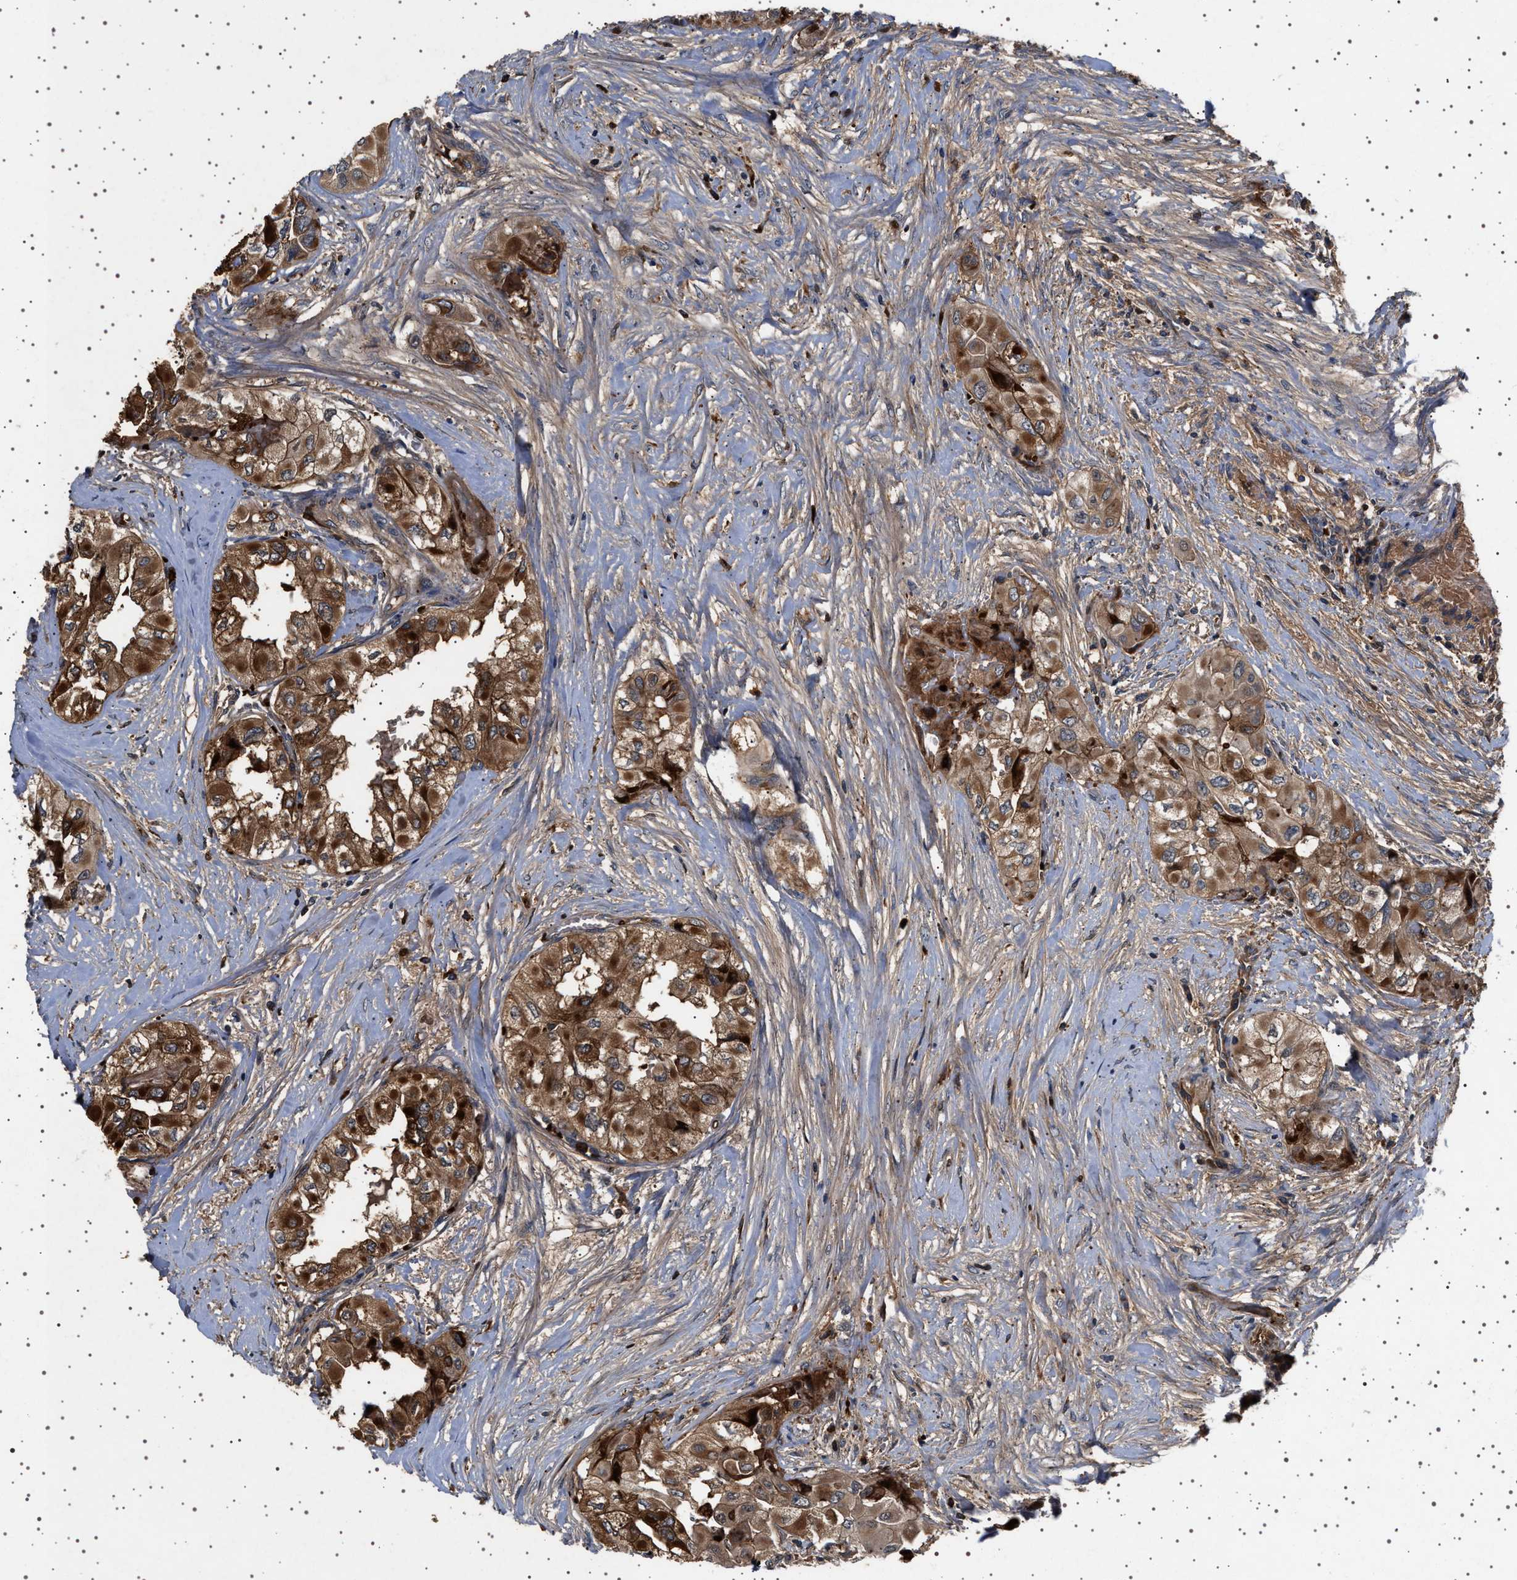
{"staining": {"intensity": "moderate", "quantity": ">75%", "location": "cytoplasmic/membranous"}, "tissue": "thyroid cancer", "cell_type": "Tumor cells", "image_type": "cancer", "snomed": [{"axis": "morphology", "description": "Papillary adenocarcinoma, NOS"}, {"axis": "topography", "description": "Thyroid gland"}], "caption": "Moderate cytoplasmic/membranous expression for a protein is present in about >75% of tumor cells of thyroid papillary adenocarcinoma using immunohistochemistry (IHC).", "gene": "FICD", "patient": {"sex": "female", "age": 59}}